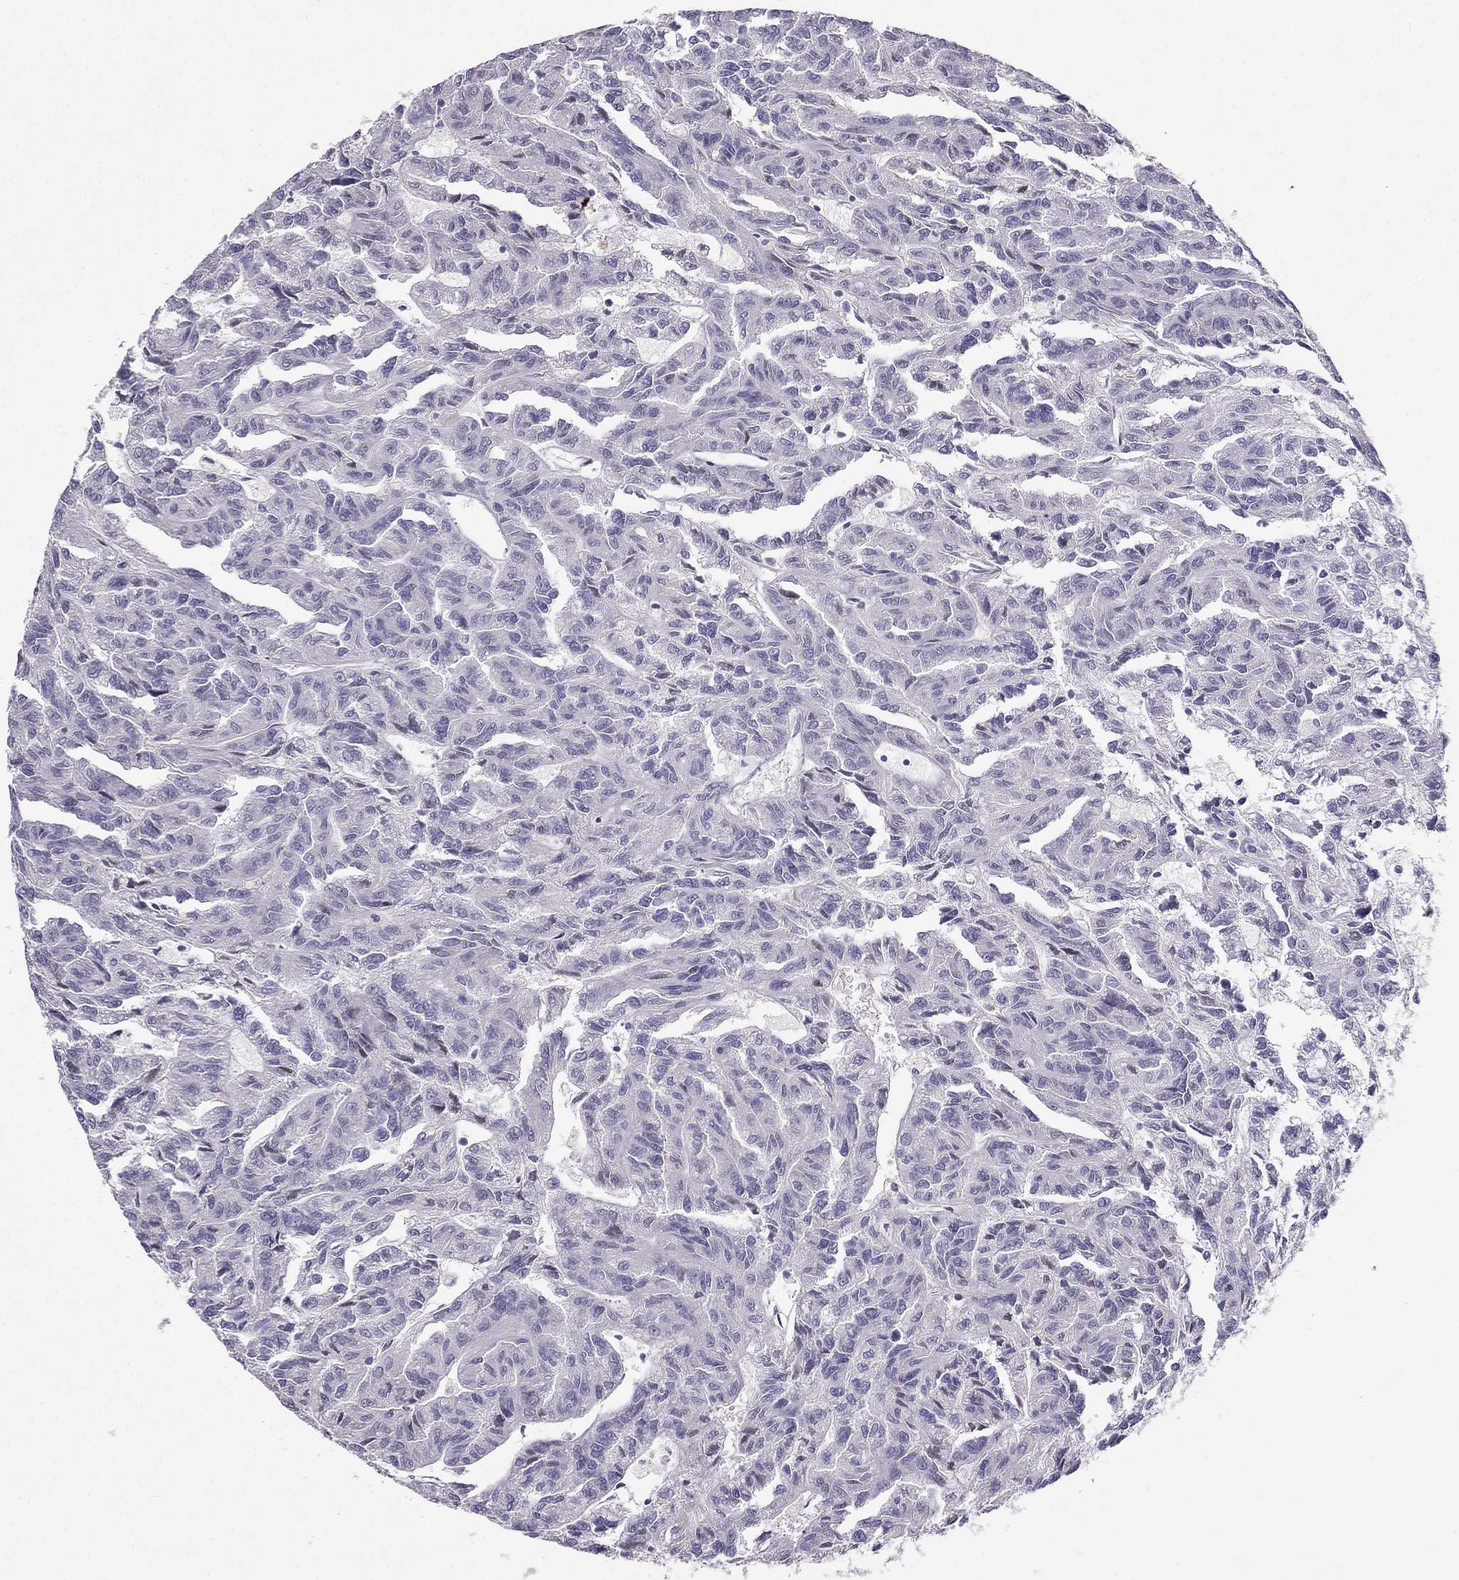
{"staining": {"intensity": "negative", "quantity": "none", "location": "none"}, "tissue": "renal cancer", "cell_type": "Tumor cells", "image_type": "cancer", "snomed": [{"axis": "morphology", "description": "Adenocarcinoma, NOS"}, {"axis": "topography", "description": "Kidney"}], "caption": "This histopathology image is of renal cancer stained with IHC to label a protein in brown with the nuclei are counter-stained blue. There is no staining in tumor cells.", "gene": "SYT5", "patient": {"sex": "male", "age": 79}}